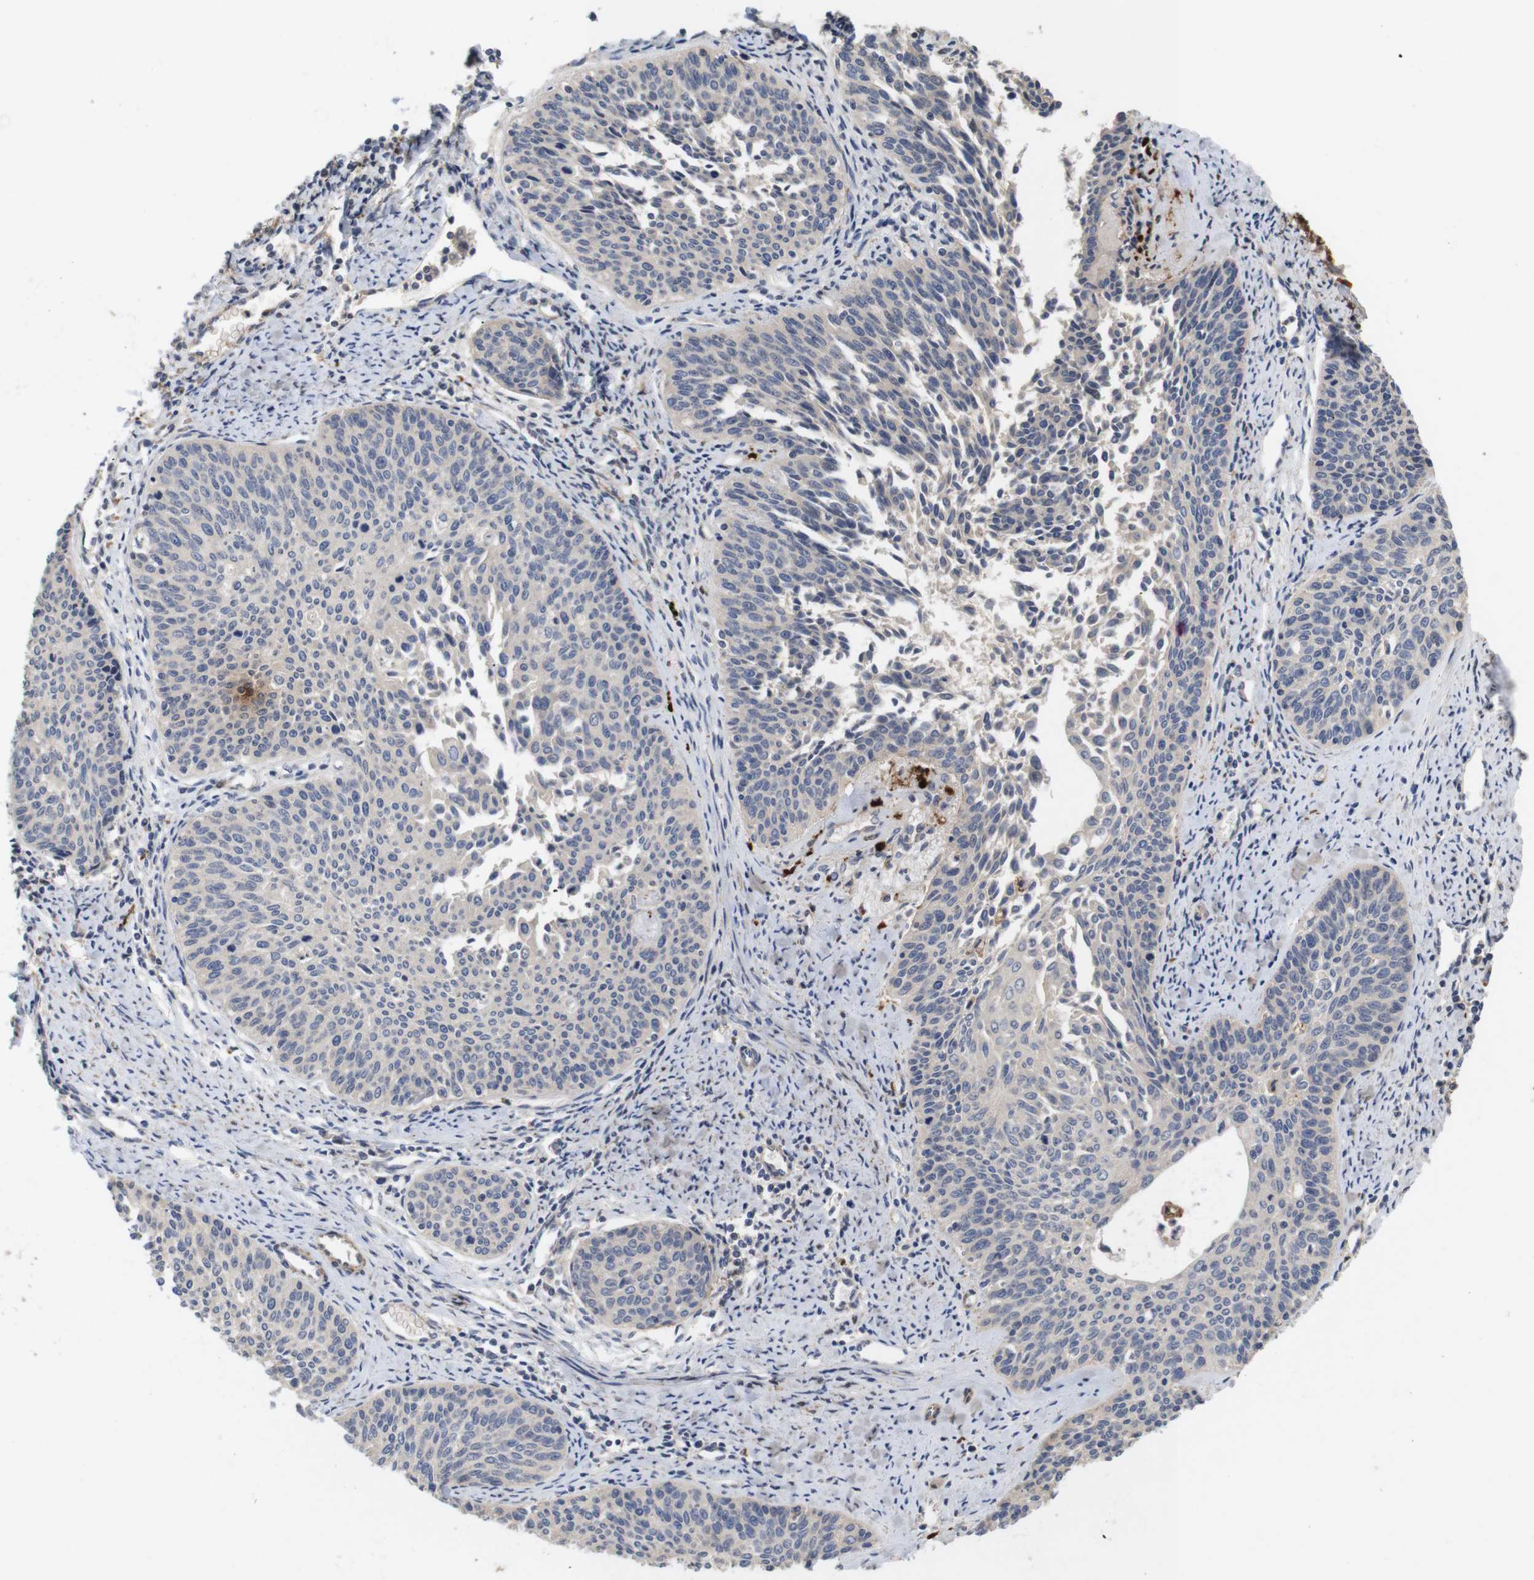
{"staining": {"intensity": "negative", "quantity": "none", "location": "none"}, "tissue": "cervical cancer", "cell_type": "Tumor cells", "image_type": "cancer", "snomed": [{"axis": "morphology", "description": "Squamous cell carcinoma, NOS"}, {"axis": "topography", "description": "Cervix"}], "caption": "The micrograph exhibits no staining of tumor cells in cervical cancer. (Immunohistochemistry, brightfield microscopy, high magnification).", "gene": "SPRY3", "patient": {"sex": "female", "age": 55}}